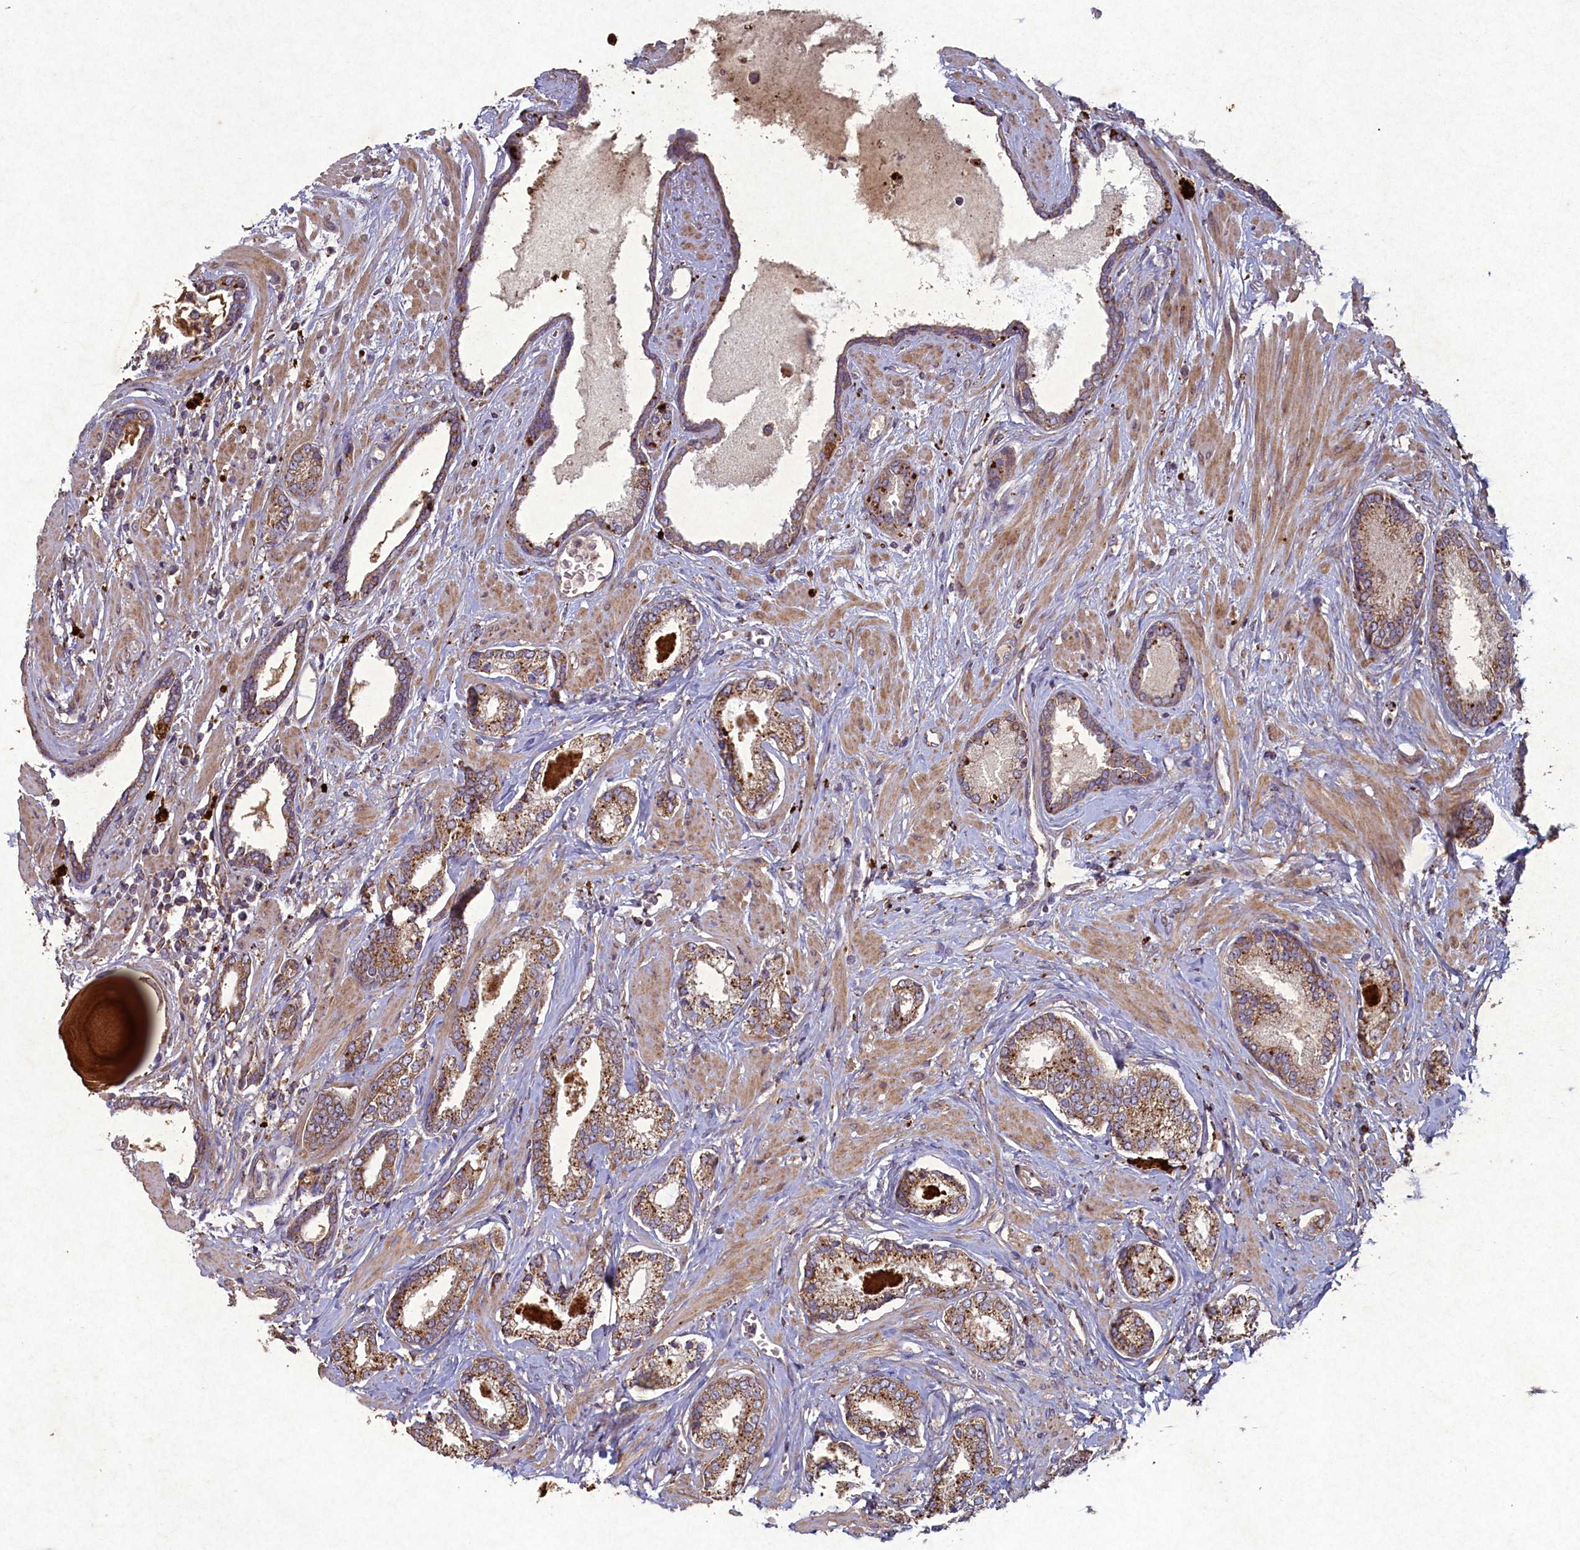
{"staining": {"intensity": "moderate", "quantity": ">75%", "location": "cytoplasmic/membranous"}, "tissue": "prostate cancer", "cell_type": "Tumor cells", "image_type": "cancer", "snomed": [{"axis": "morphology", "description": "Adenocarcinoma, Low grade"}, {"axis": "topography", "description": "Prostate"}], "caption": "A histopathology image showing moderate cytoplasmic/membranous staining in approximately >75% of tumor cells in prostate low-grade adenocarcinoma, as visualized by brown immunohistochemical staining.", "gene": "CIAO2B", "patient": {"sex": "male", "age": 70}}